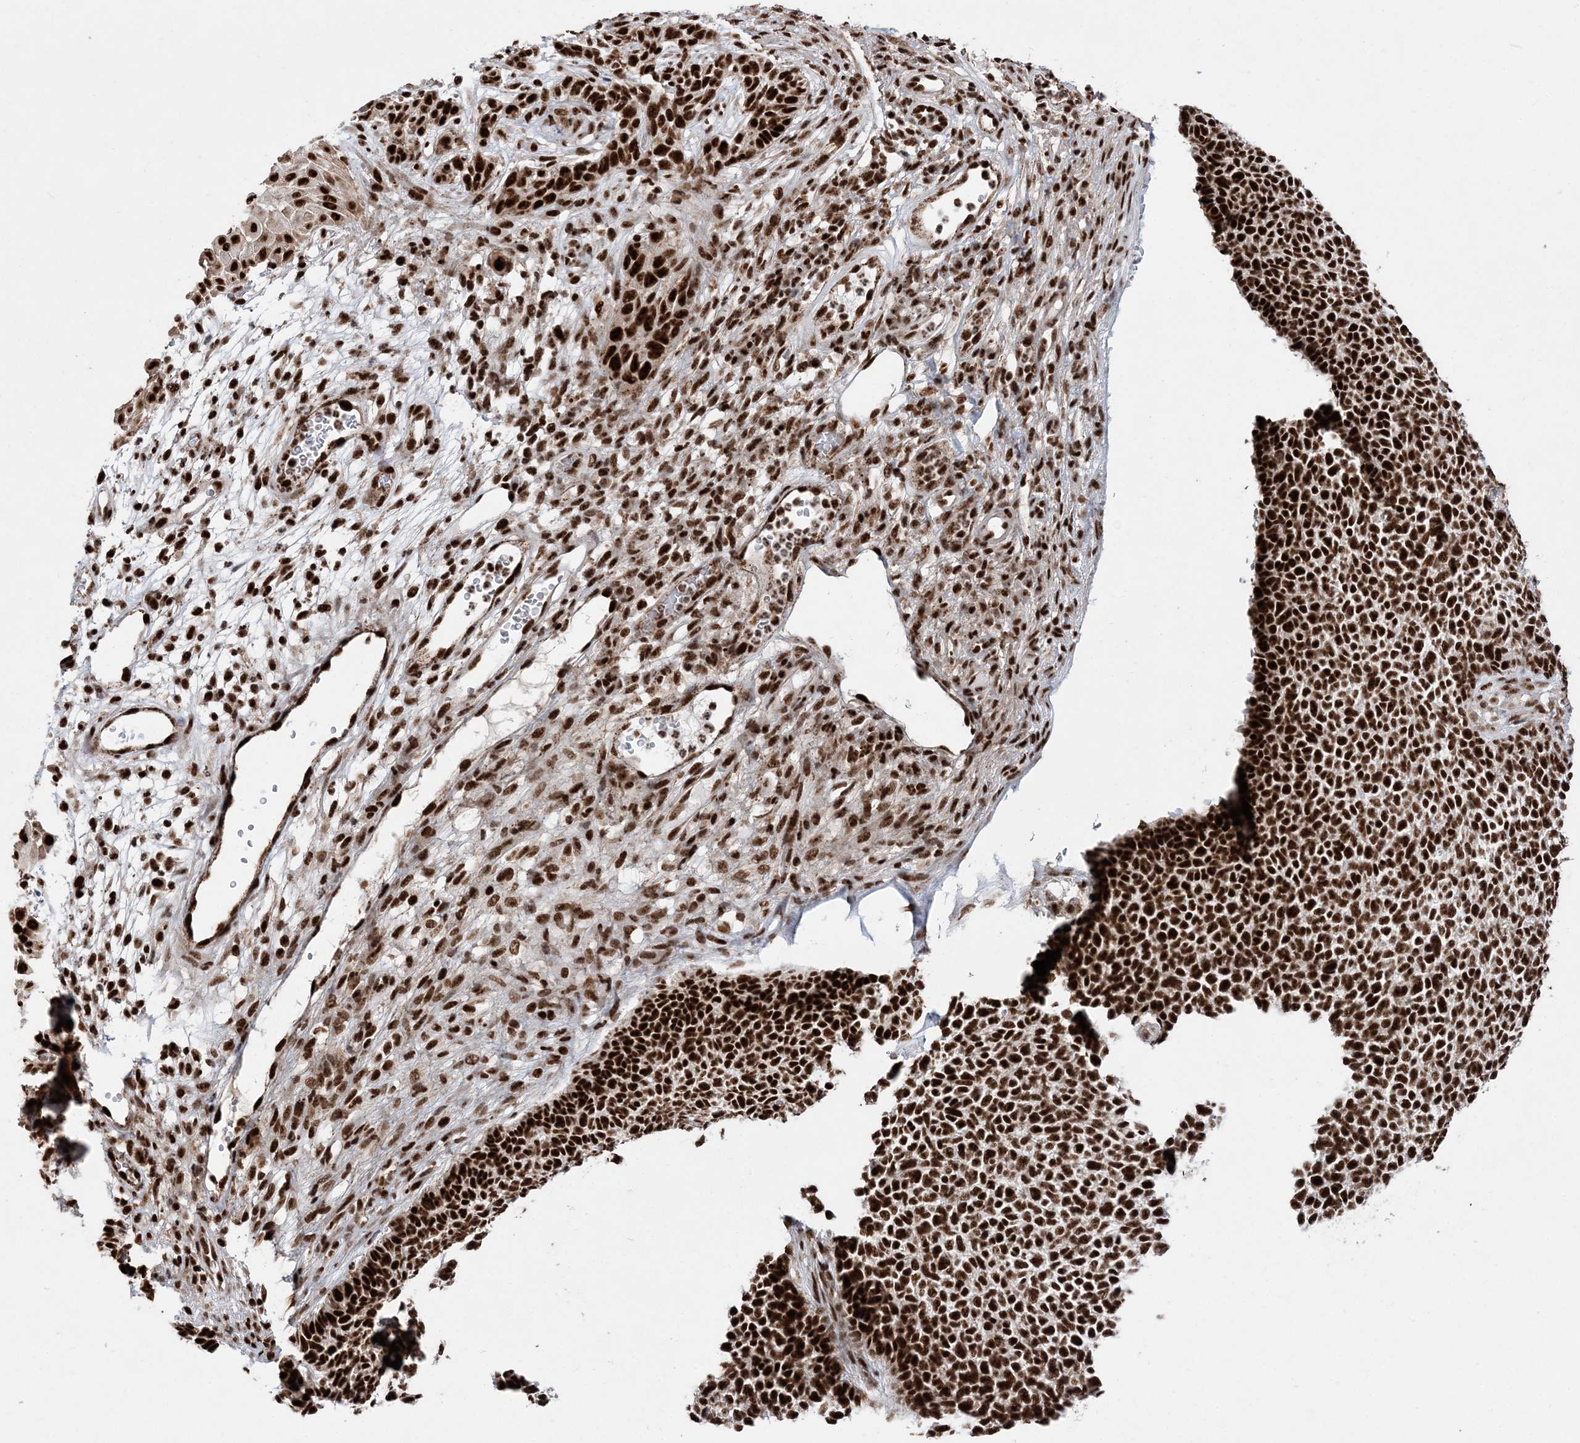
{"staining": {"intensity": "strong", "quantity": ">75%", "location": "nuclear"}, "tissue": "skin cancer", "cell_type": "Tumor cells", "image_type": "cancer", "snomed": [{"axis": "morphology", "description": "Basal cell carcinoma"}, {"axis": "topography", "description": "Skin"}], "caption": "Skin basal cell carcinoma was stained to show a protein in brown. There is high levels of strong nuclear staining in about >75% of tumor cells. The staining is performed using DAB brown chromogen to label protein expression. The nuclei are counter-stained blue using hematoxylin.", "gene": "RBM17", "patient": {"sex": "female", "age": 84}}